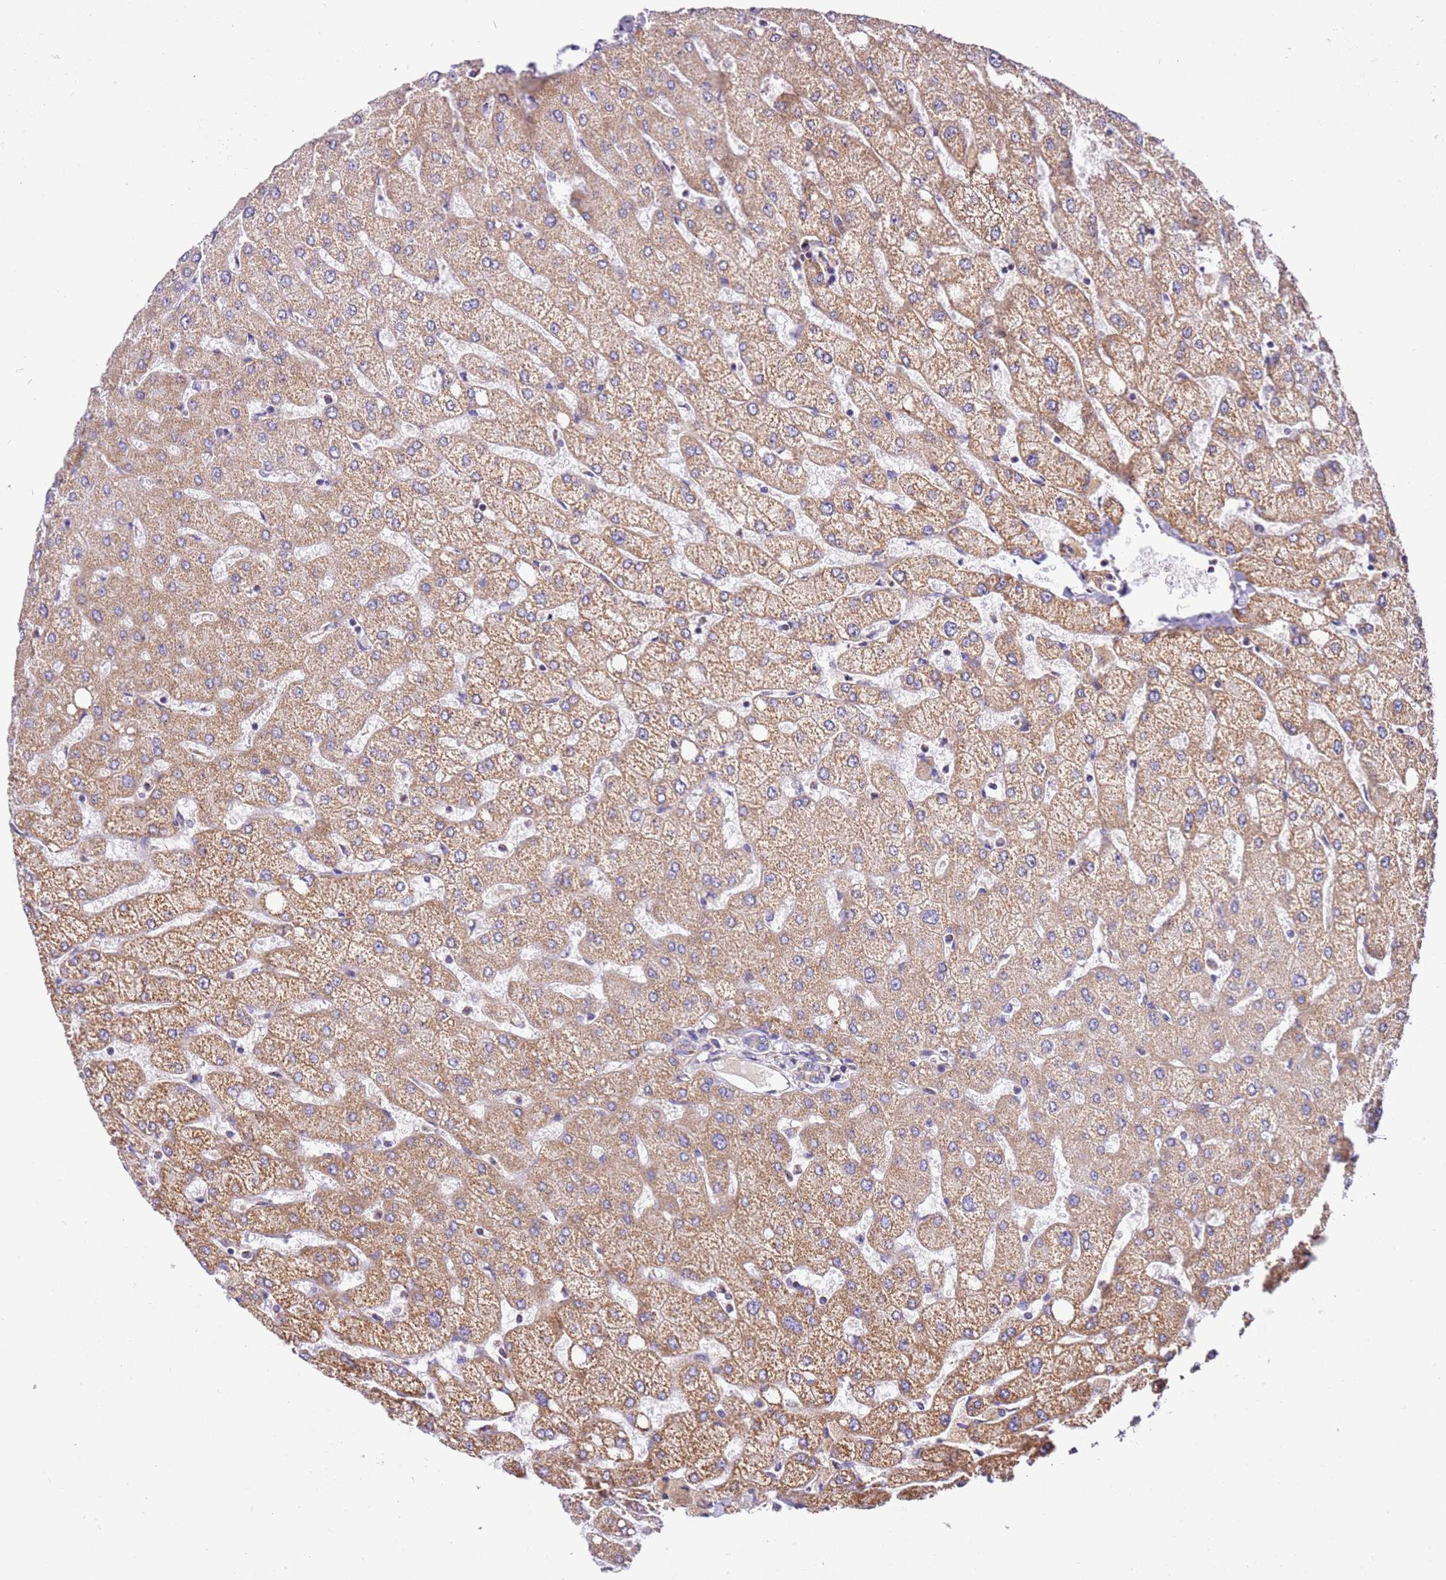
{"staining": {"intensity": "negative", "quantity": "none", "location": "none"}, "tissue": "liver", "cell_type": "Cholangiocytes", "image_type": "normal", "snomed": [{"axis": "morphology", "description": "Normal tissue, NOS"}, {"axis": "topography", "description": "Liver"}], "caption": "A photomicrograph of human liver is negative for staining in cholangiocytes. (DAB (3,3'-diaminobenzidine) IHC with hematoxylin counter stain).", "gene": "MRPL20", "patient": {"sex": "female", "age": 54}}